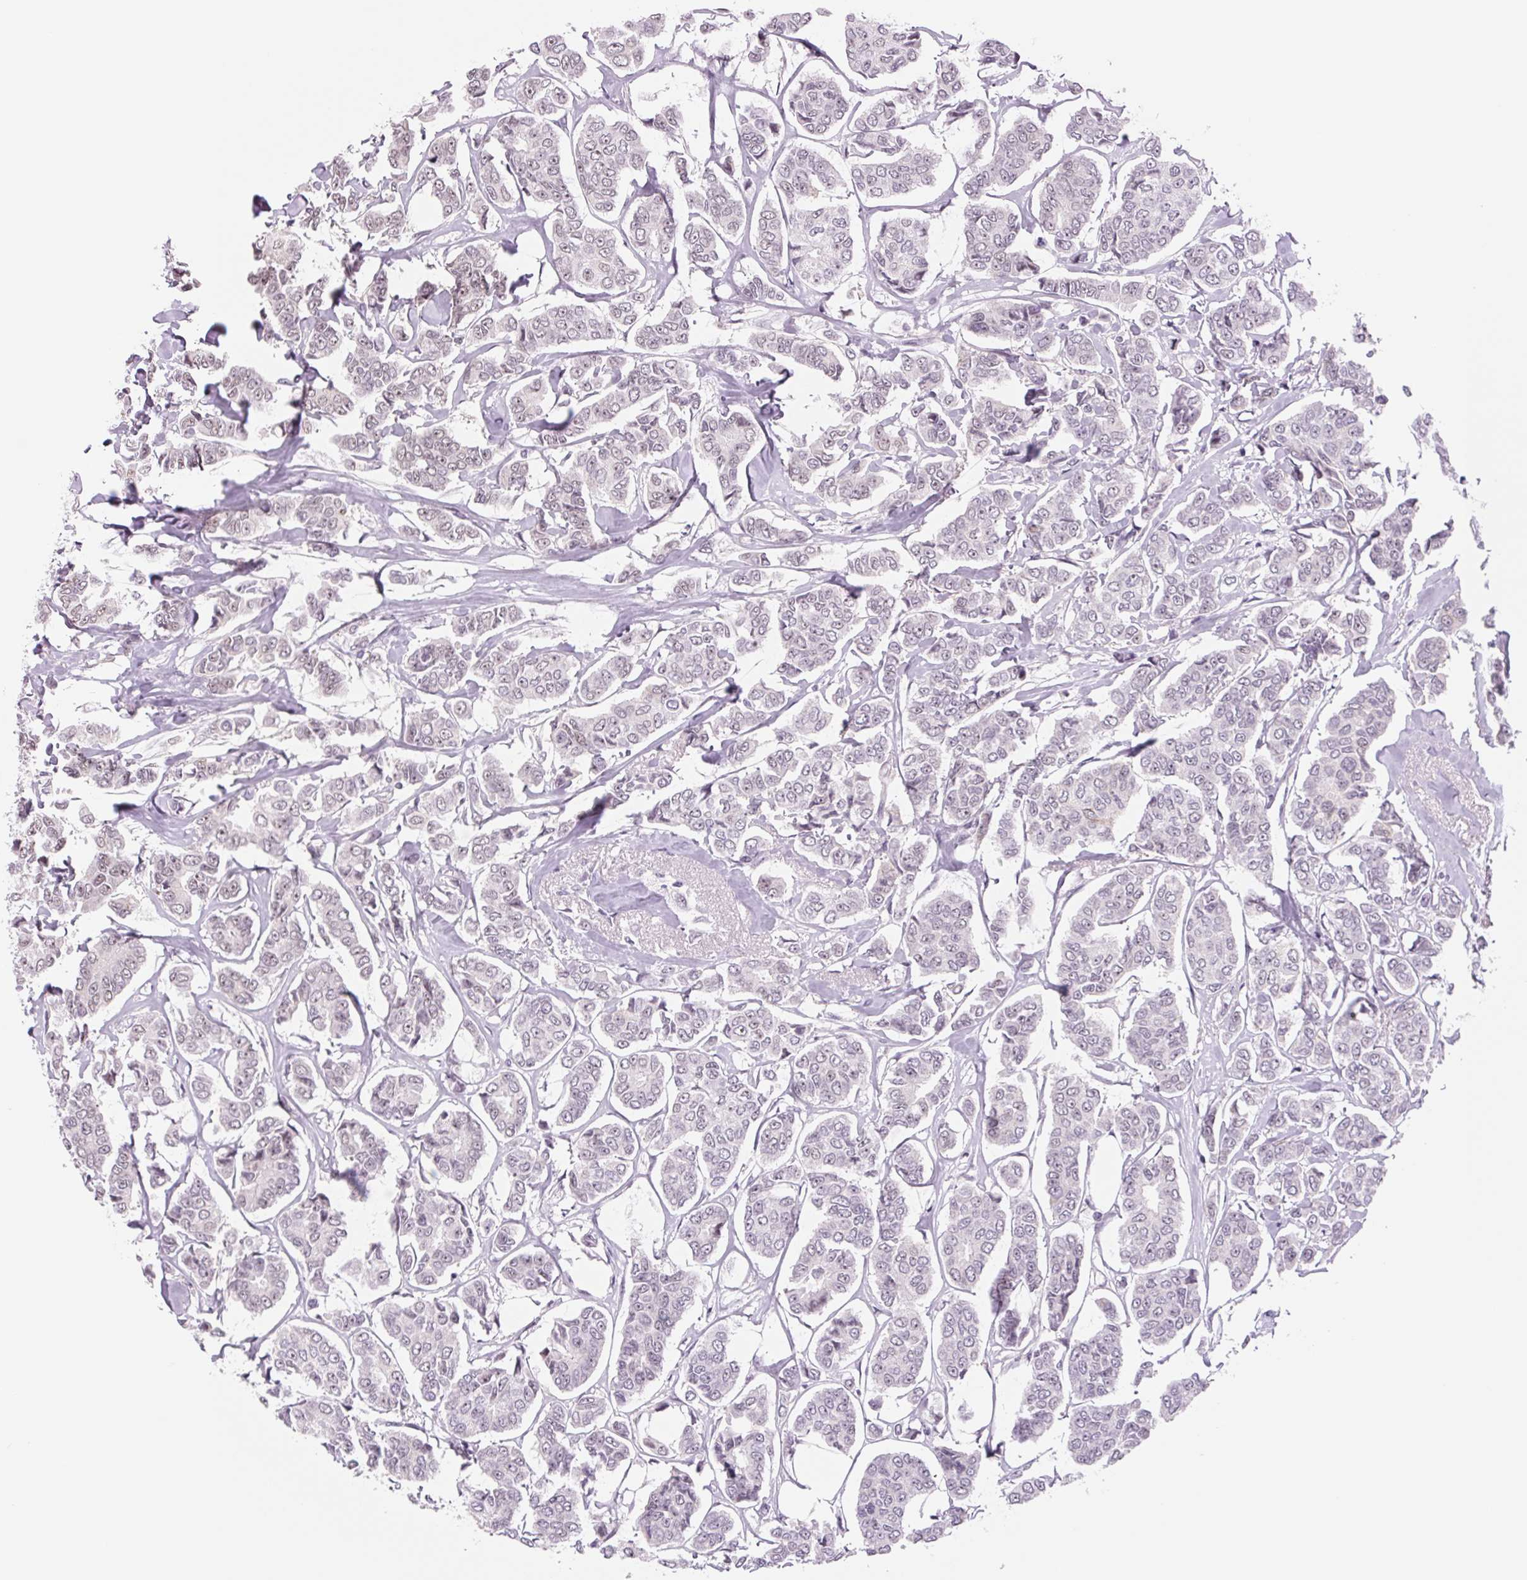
{"staining": {"intensity": "negative", "quantity": "none", "location": "none"}, "tissue": "breast cancer", "cell_type": "Tumor cells", "image_type": "cancer", "snomed": [{"axis": "morphology", "description": "Duct carcinoma"}, {"axis": "topography", "description": "Breast"}], "caption": "Protein analysis of breast cancer (infiltrating ductal carcinoma) shows no significant expression in tumor cells. (Immunohistochemistry, brightfield microscopy, high magnification).", "gene": "ZC3H14", "patient": {"sex": "female", "age": 94}}